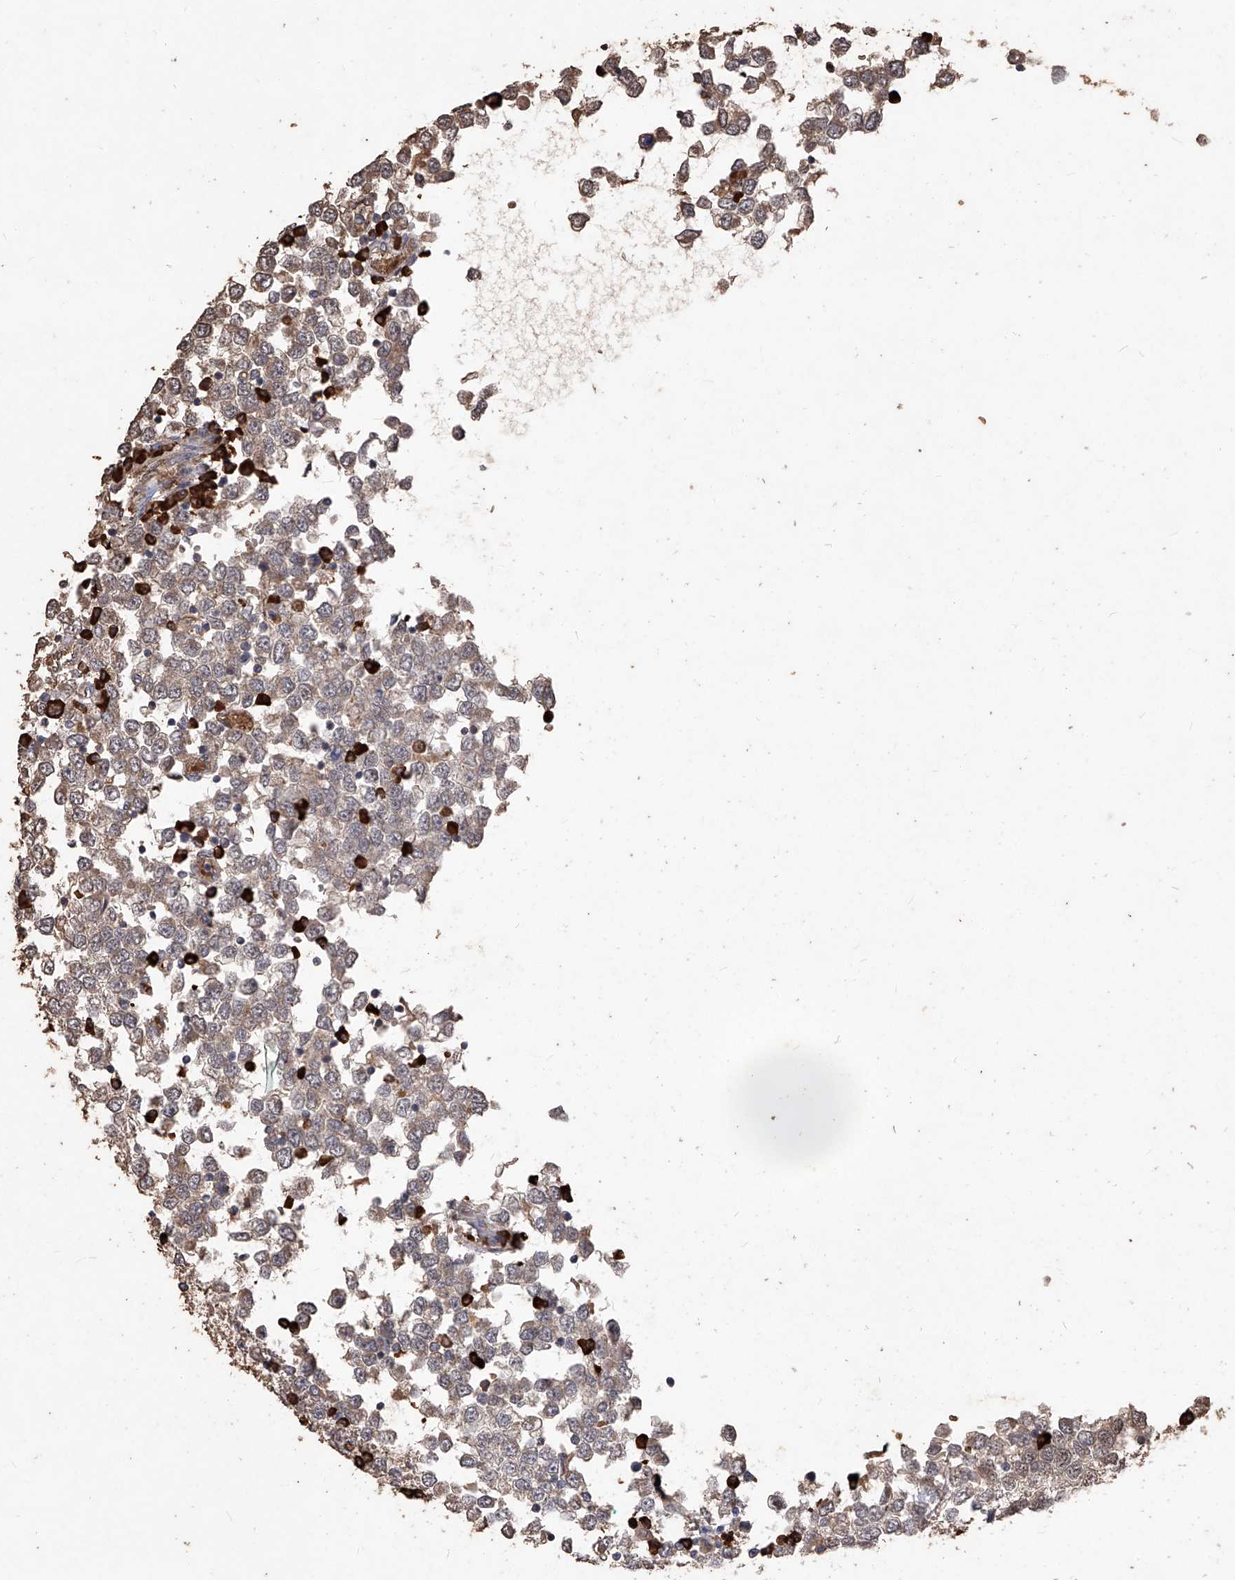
{"staining": {"intensity": "weak", "quantity": "25%-75%", "location": "cytoplasmic/membranous,nuclear"}, "tissue": "testis cancer", "cell_type": "Tumor cells", "image_type": "cancer", "snomed": [{"axis": "morphology", "description": "Seminoma, NOS"}, {"axis": "topography", "description": "Testis"}], "caption": "Brown immunohistochemical staining in seminoma (testis) shows weak cytoplasmic/membranous and nuclear expression in about 25%-75% of tumor cells. Ihc stains the protein of interest in brown and the nuclei are stained blue.", "gene": "EML1", "patient": {"sex": "male", "age": 65}}